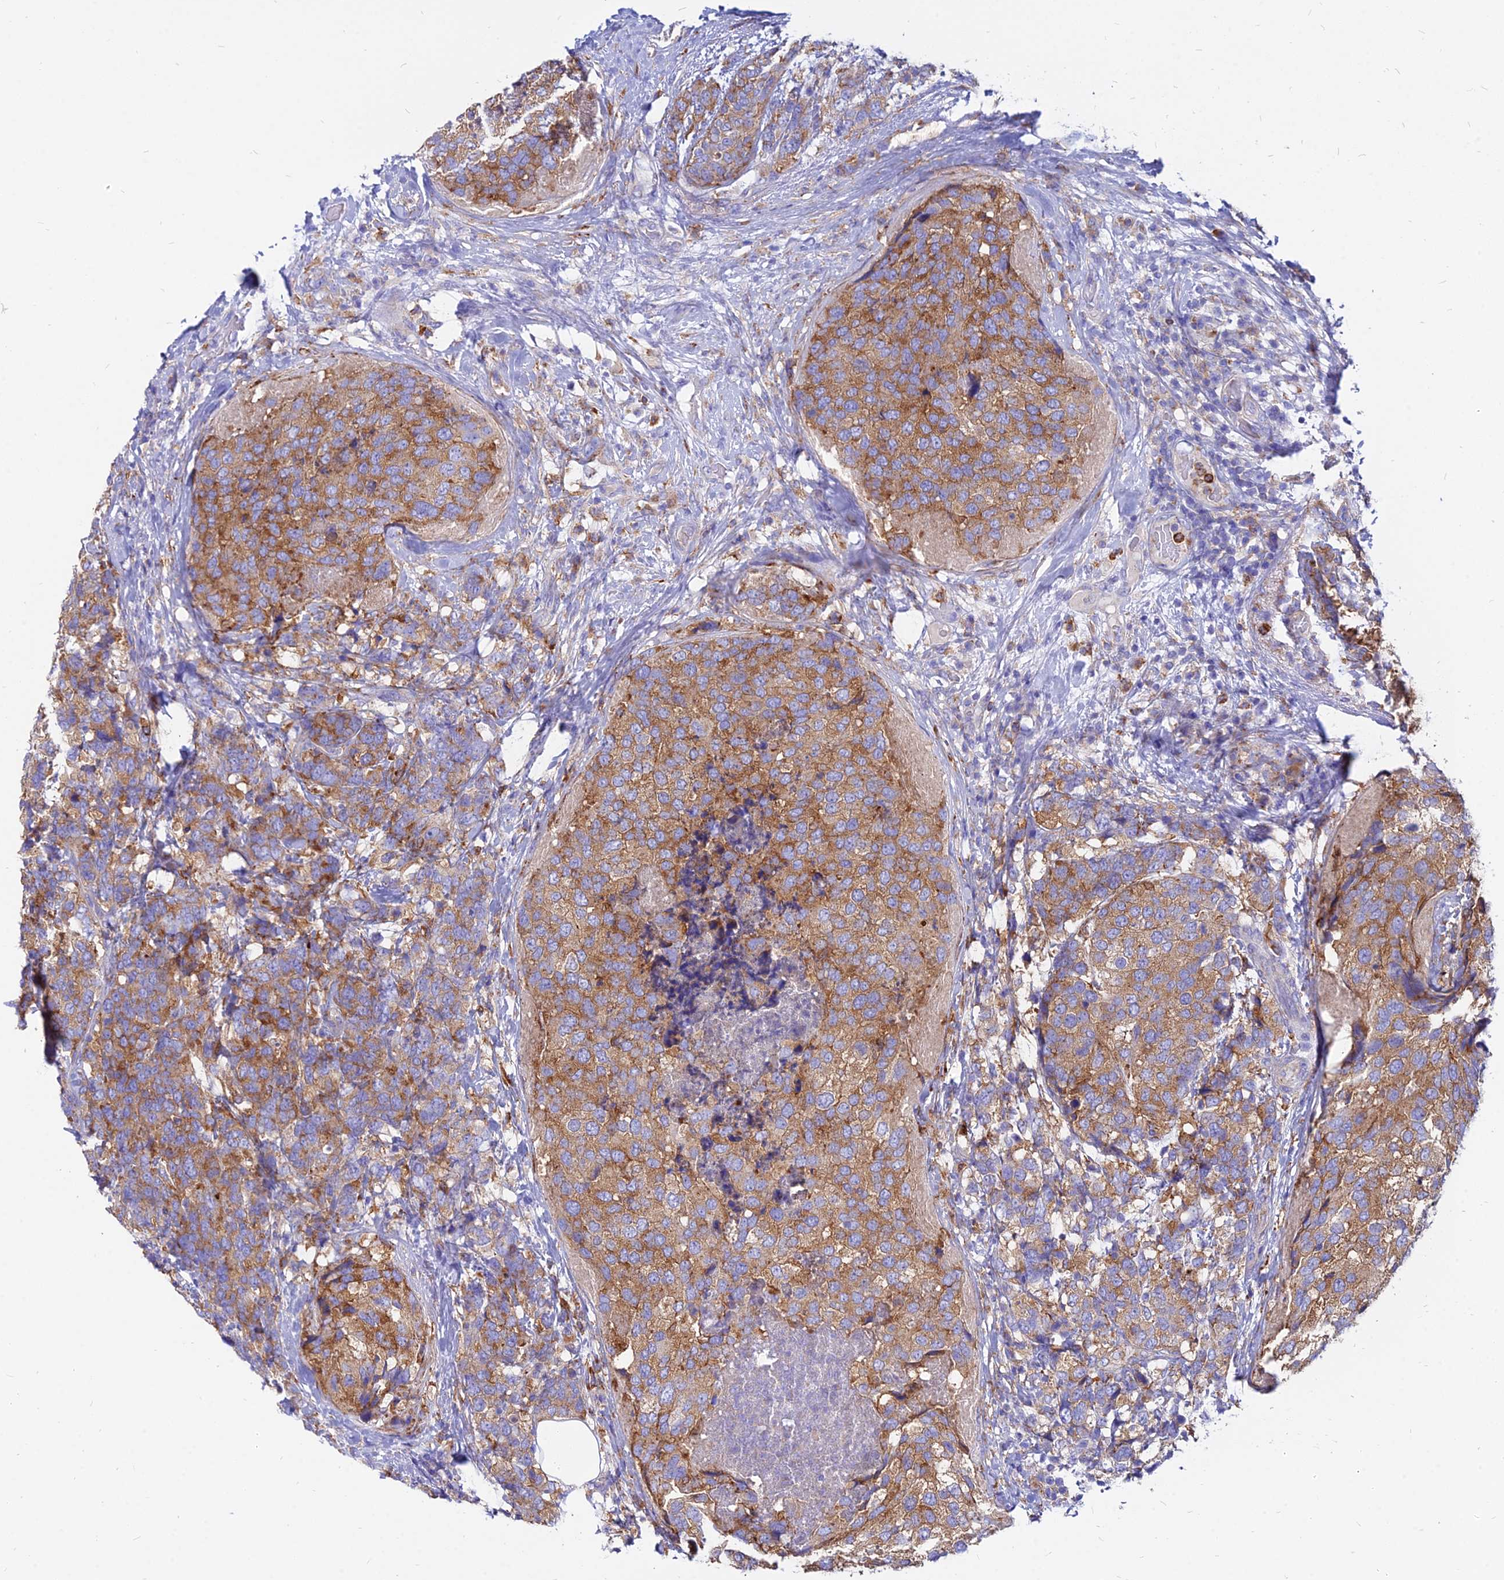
{"staining": {"intensity": "moderate", "quantity": ">75%", "location": "cytoplasmic/membranous"}, "tissue": "breast cancer", "cell_type": "Tumor cells", "image_type": "cancer", "snomed": [{"axis": "morphology", "description": "Lobular carcinoma"}, {"axis": "topography", "description": "Breast"}], "caption": "This is an image of immunohistochemistry (IHC) staining of lobular carcinoma (breast), which shows moderate expression in the cytoplasmic/membranous of tumor cells.", "gene": "AGTRAP", "patient": {"sex": "female", "age": 59}}